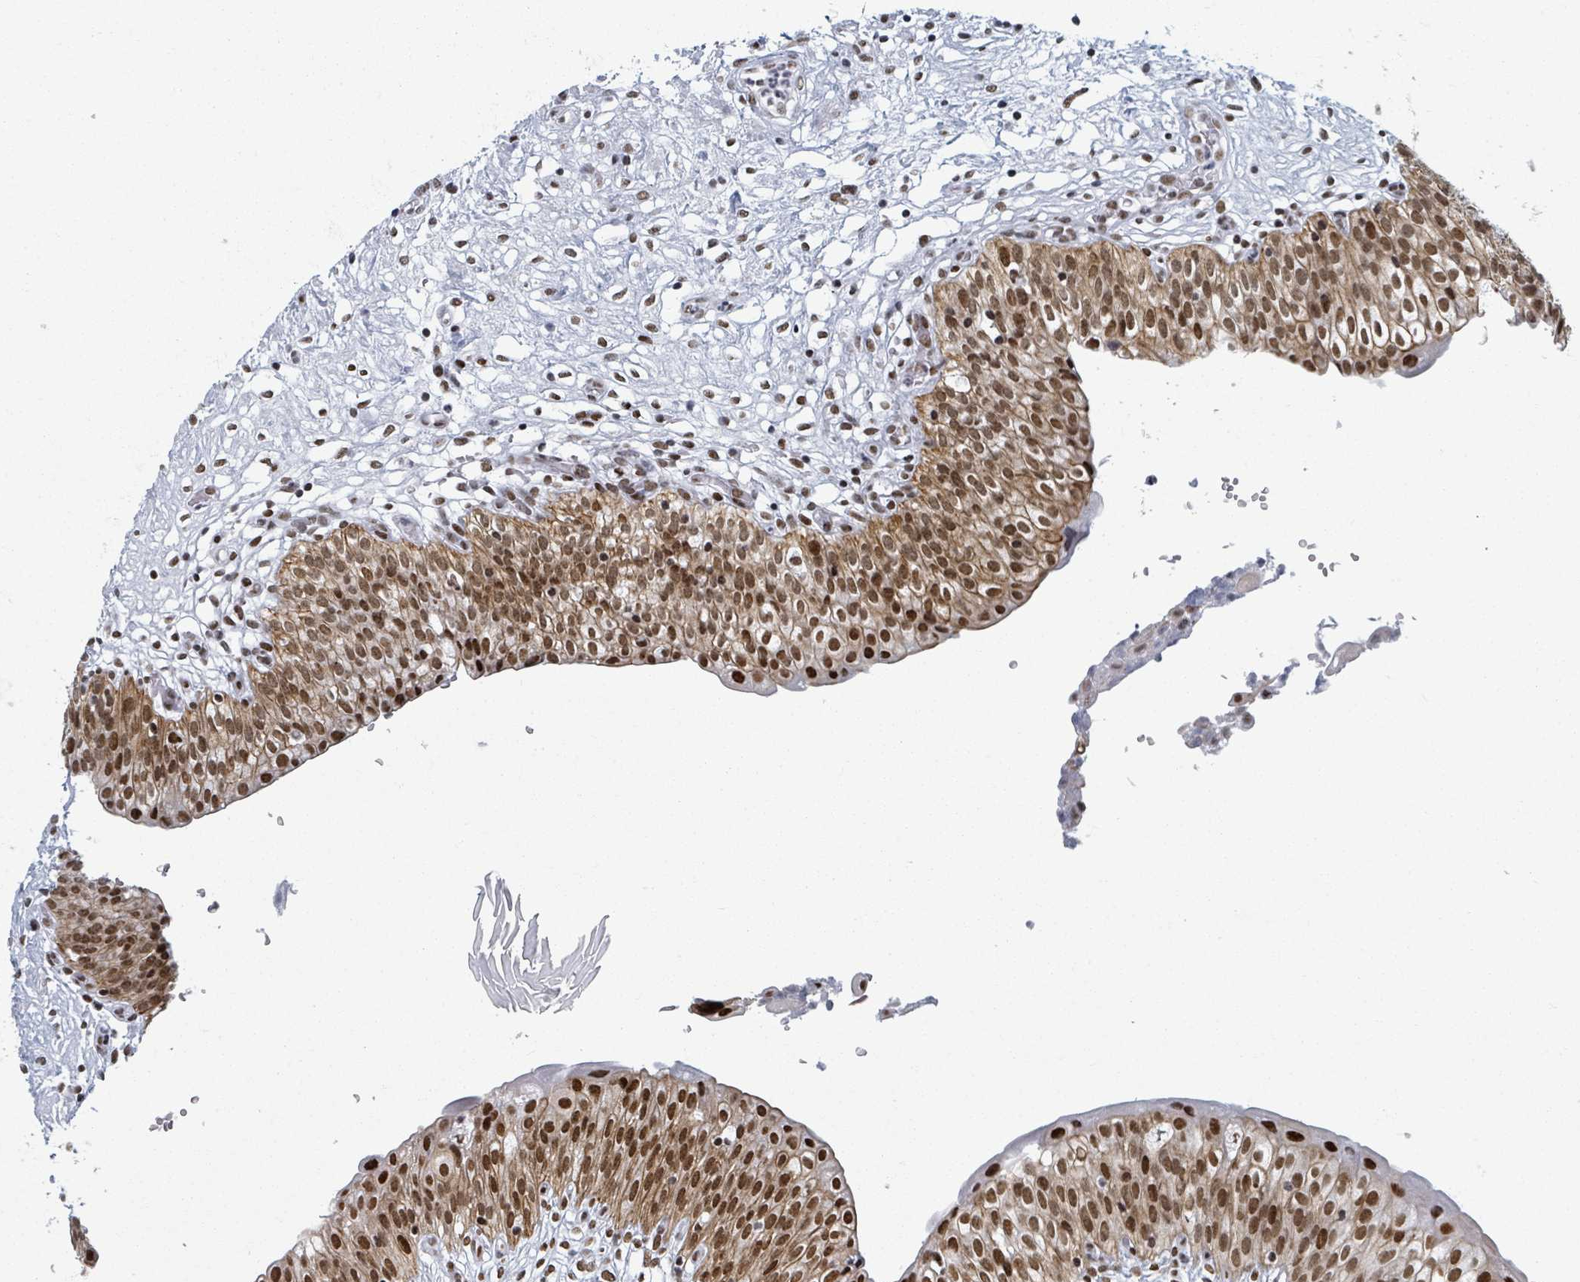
{"staining": {"intensity": "strong", "quantity": ">75%", "location": "nuclear"}, "tissue": "urinary bladder", "cell_type": "Urothelial cells", "image_type": "normal", "snomed": [{"axis": "morphology", "description": "Normal tissue, NOS"}, {"axis": "topography", "description": "Urinary bladder"}], "caption": "IHC micrograph of benign urinary bladder stained for a protein (brown), which demonstrates high levels of strong nuclear positivity in about >75% of urothelial cells.", "gene": "DHX16", "patient": {"sex": "male", "age": 55}}